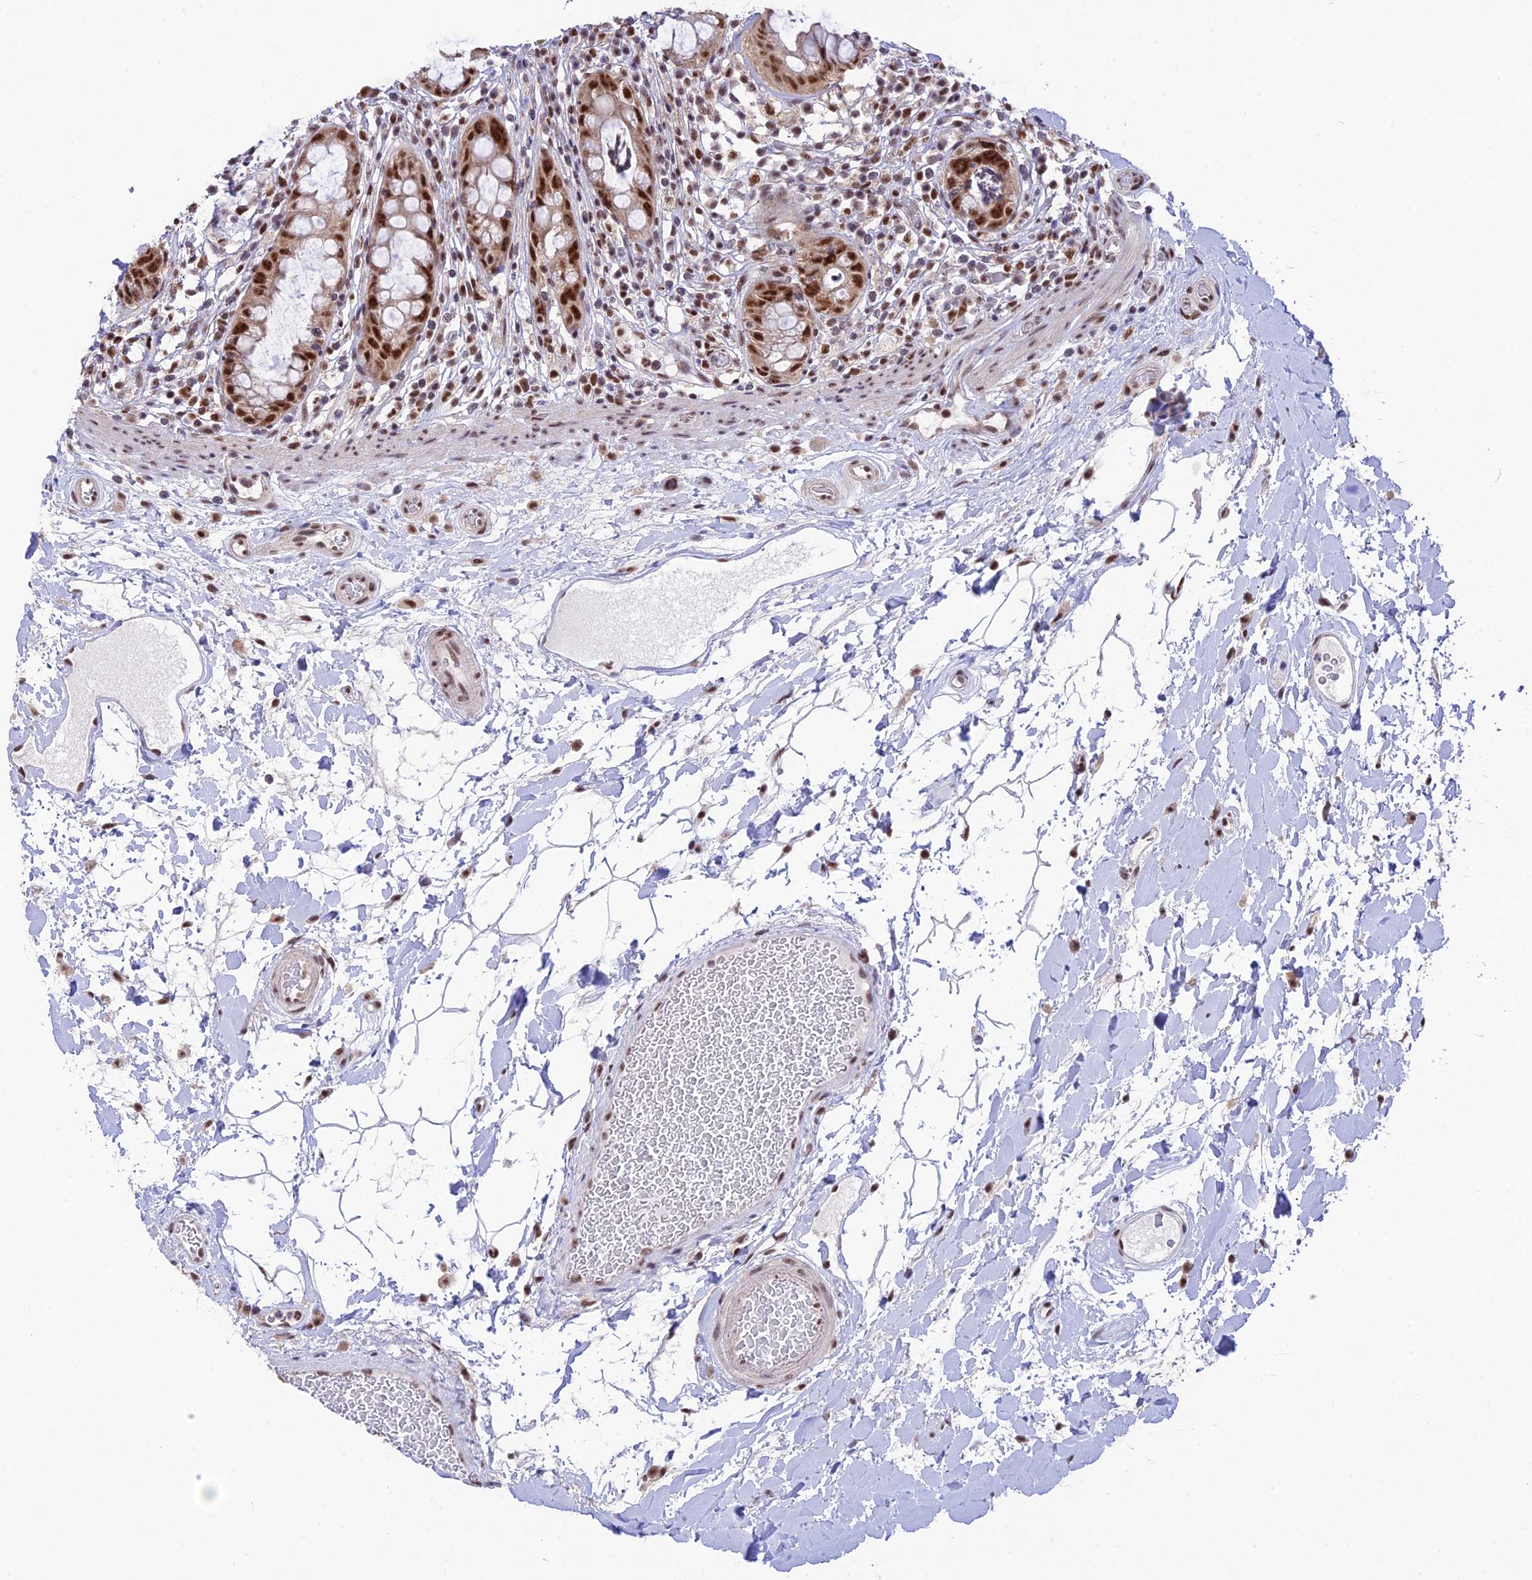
{"staining": {"intensity": "moderate", "quantity": ">75%", "location": "nuclear"}, "tissue": "rectum", "cell_type": "Glandular cells", "image_type": "normal", "snomed": [{"axis": "morphology", "description": "Normal tissue, NOS"}, {"axis": "topography", "description": "Rectum"}], "caption": "Protein expression analysis of unremarkable rectum demonstrates moderate nuclear expression in approximately >75% of glandular cells.", "gene": "THOC7", "patient": {"sex": "female", "age": 57}}